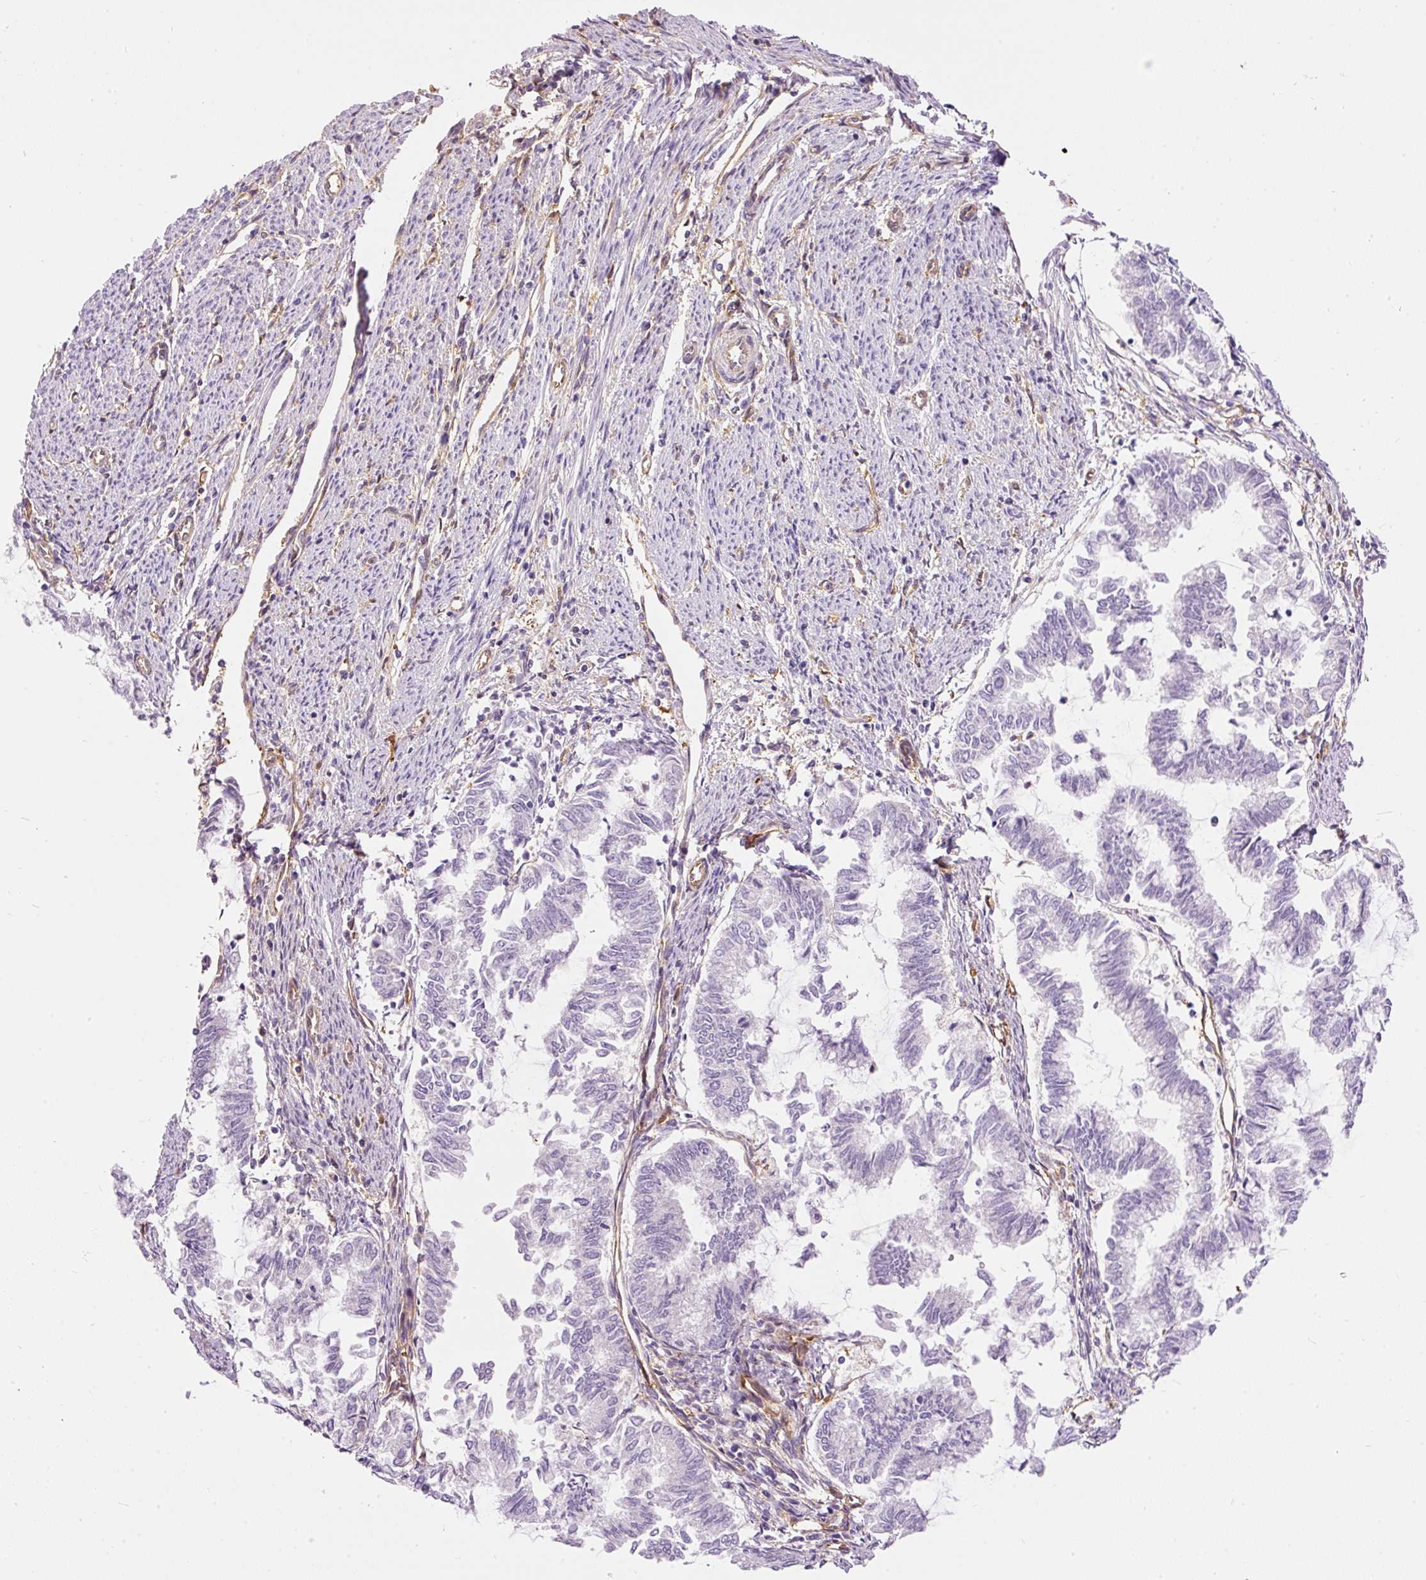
{"staining": {"intensity": "negative", "quantity": "none", "location": "none"}, "tissue": "endometrial cancer", "cell_type": "Tumor cells", "image_type": "cancer", "snomed": [{"axis": "morphology", "description": "Adenocarcinoma, NOS"}, {"axis": "topography", "description": "Endometrium"}], "caption": "Tumor cells are negative for brown protein staining in endometrial cancer (adenocarcinoma).", "gene": "IL10RB", "patient": {"sex": "female", "age": 79}}